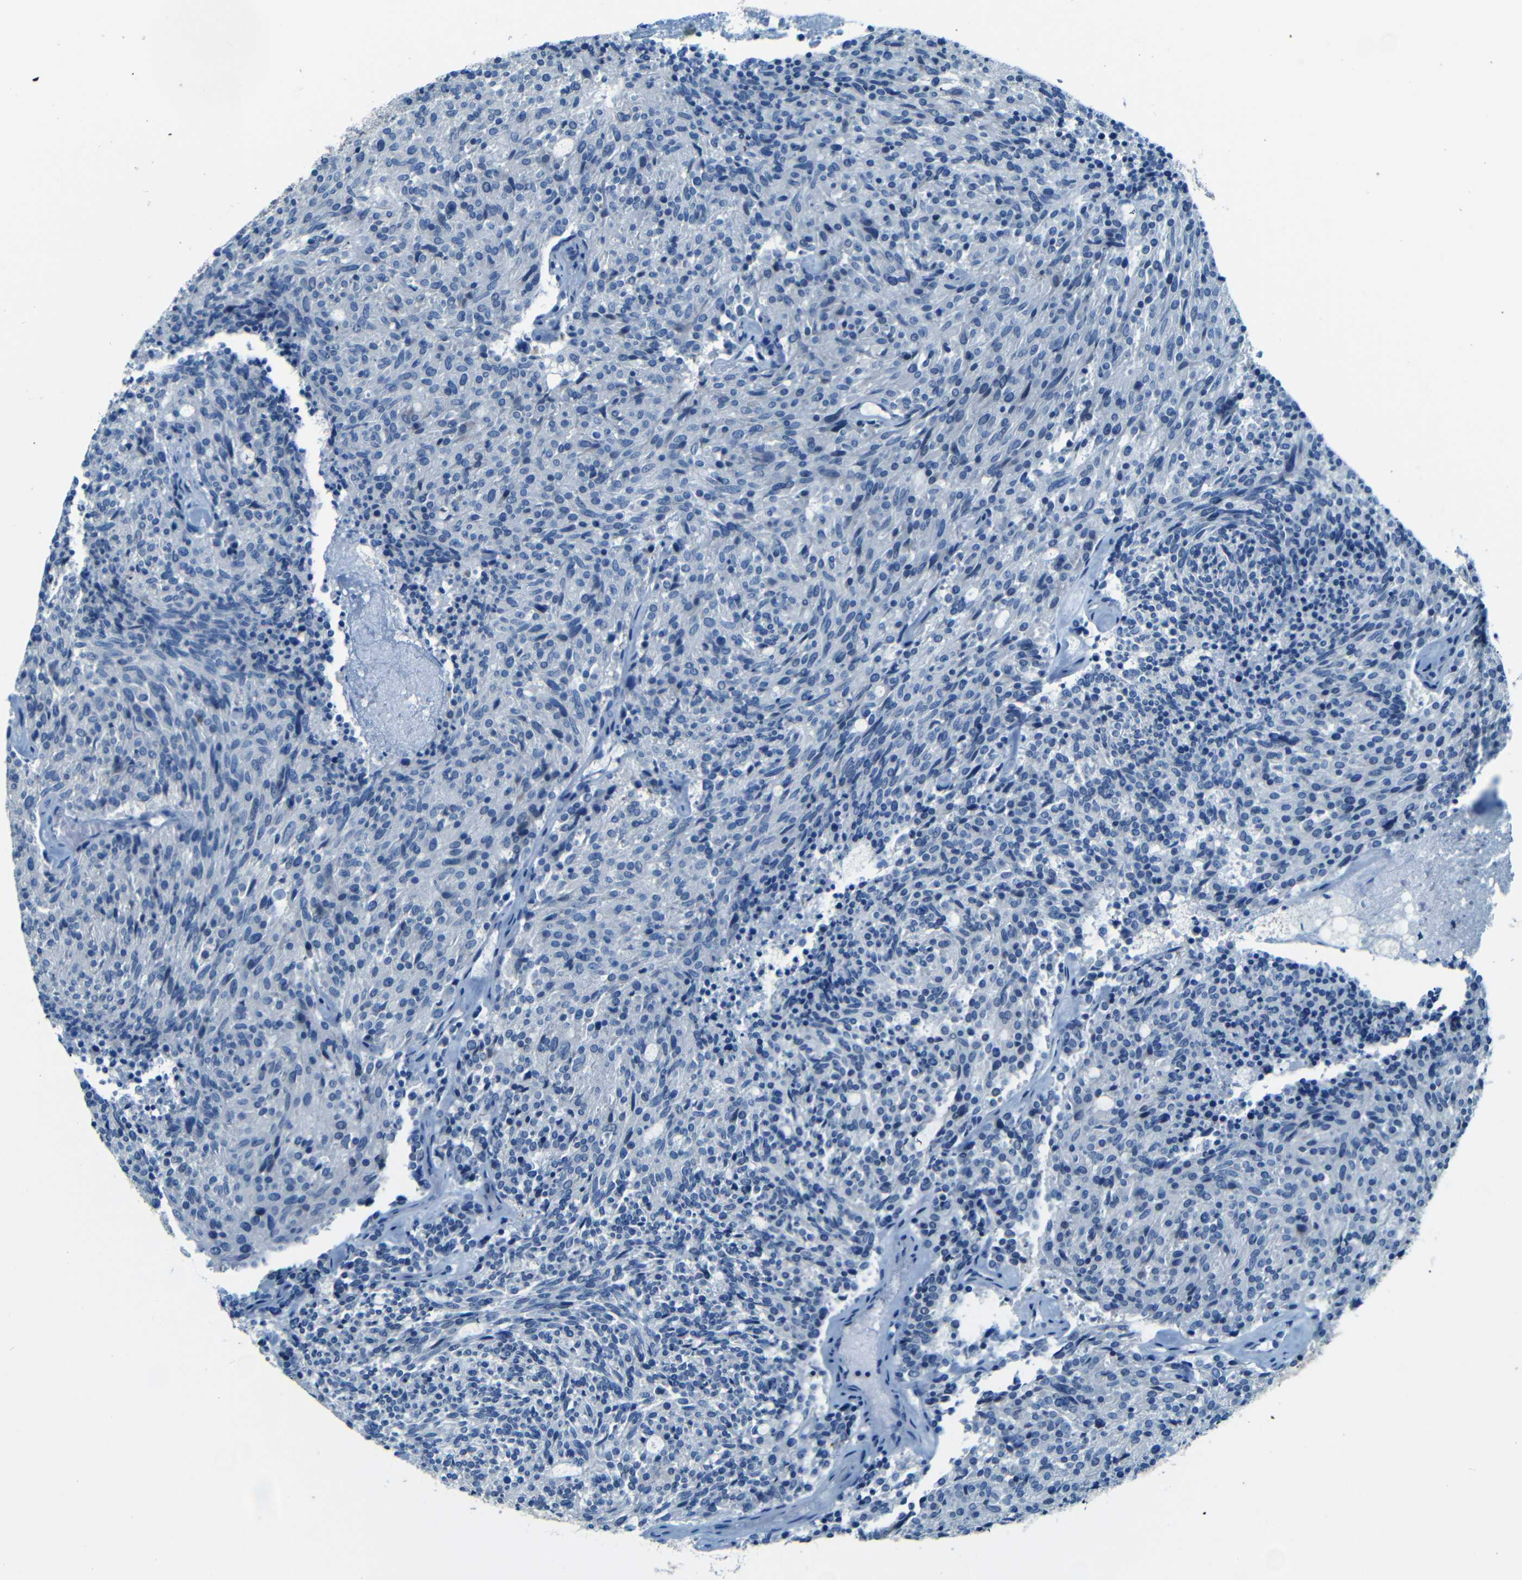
{"staining": {"intensity": "negative", "quantity": "none", "location": "none"}, "tissue": "carcinoid", "cell_type": "Tumor cells", "image_type": "cancer", "snomed": [{"axis": "morphology", "description": "Carcinoid, malignant, NOS"}, {"axis": "topography", "description": "Pancreas"}], "caption": "This is a histopathology image of immunohistochemistry staining of carcinoid (malignant), which shows no expression in tumor cells.", "gene": "ZMAT1", "patient": {"sex": "female", "age": 54}}